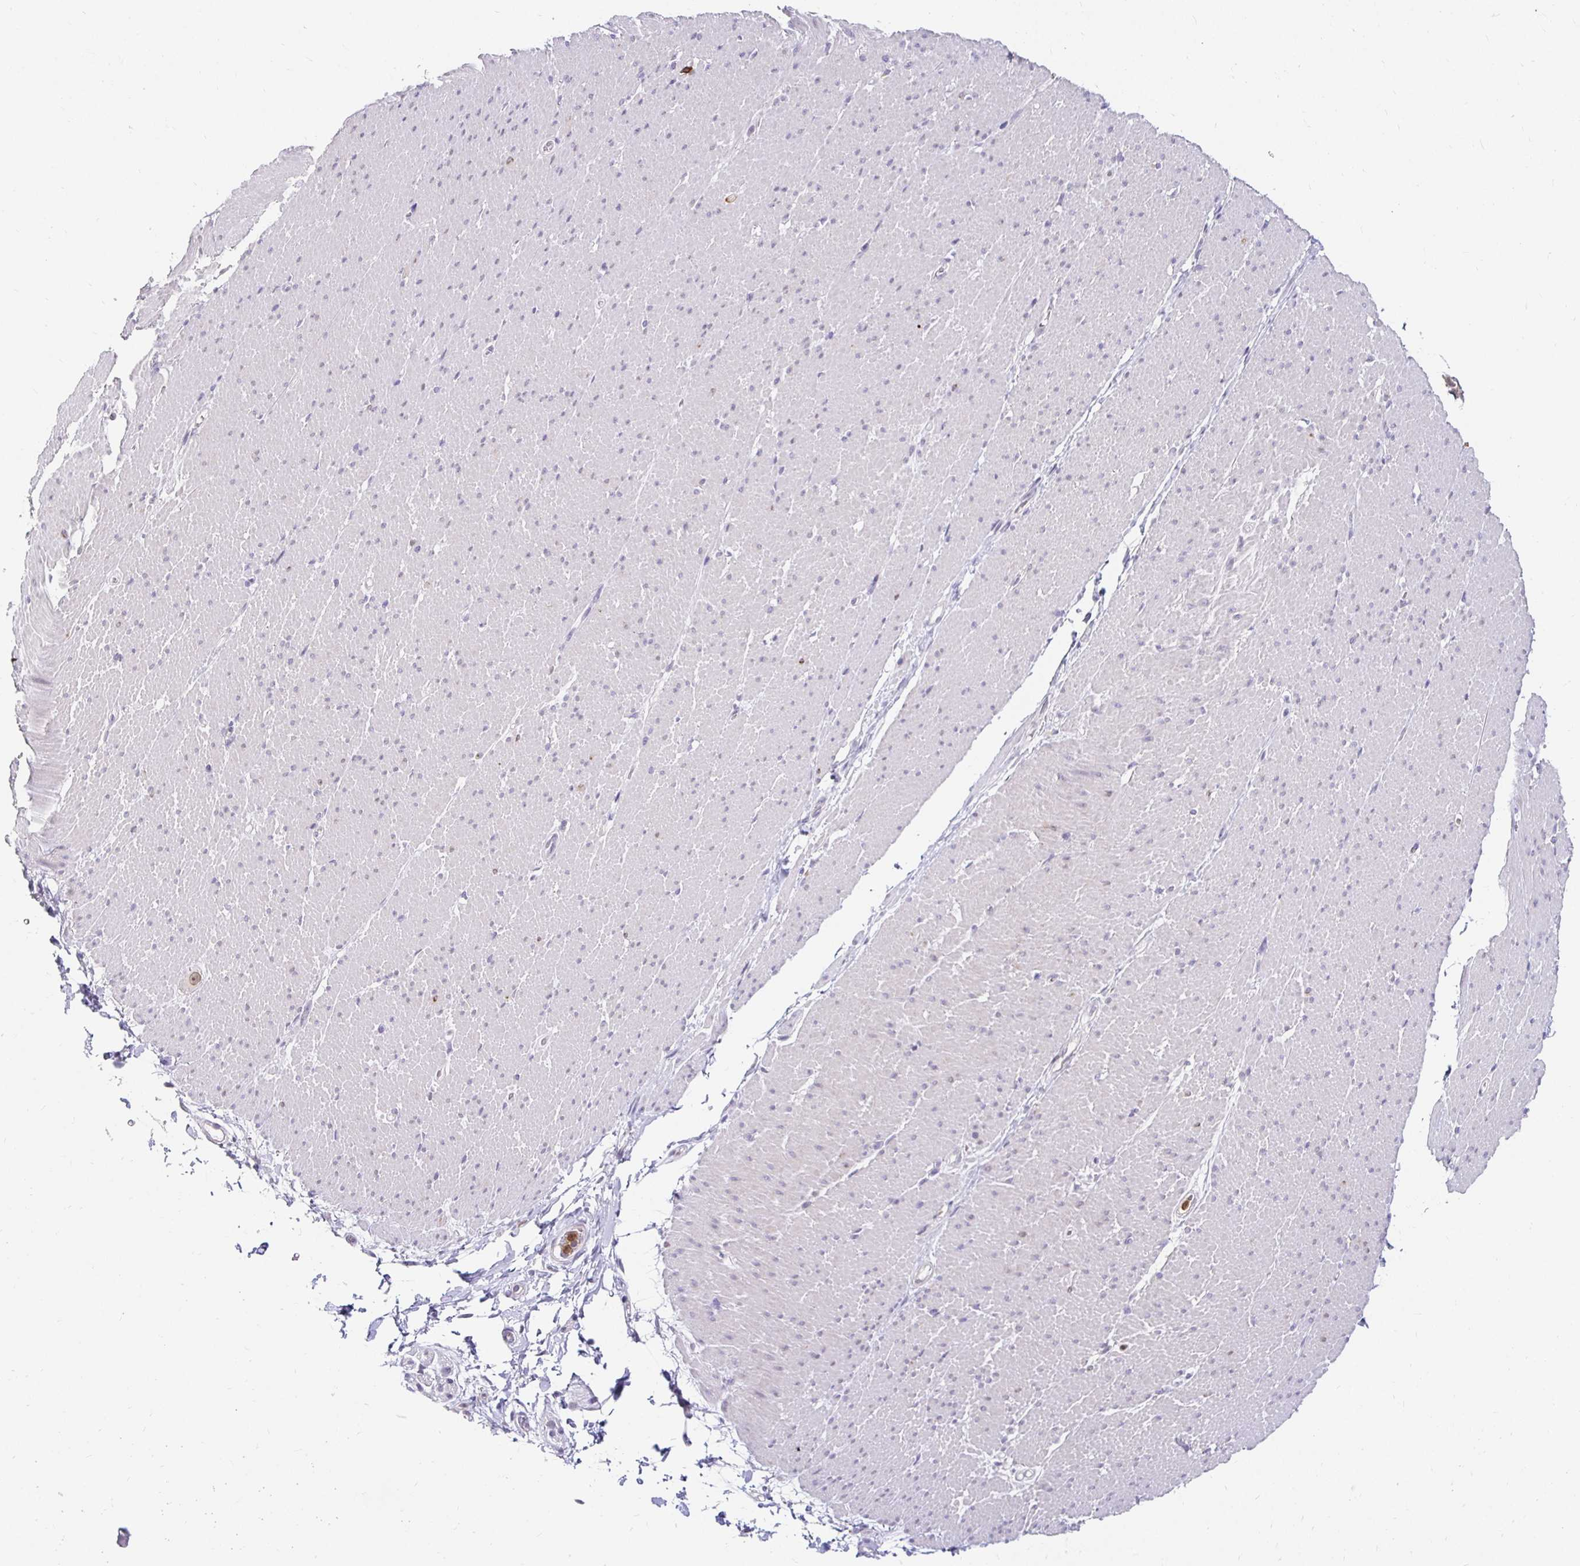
{"staining": {"intensity": "negative", "quantity": "none", "location": "none"}, "tissue": "smooth muscle", "cell_type": "Smooth muscle cells", "image_type": "normal", "snomed": [{"axis": "morphology", "description": "Normal tissue, NOS"}, {"axis": "topography", "description": "Smooth muscle"}, {"axis": "topography", "description": "Rectum"}], "caption": "High magnification brightfield microscopy of normal smooth muscle stained with DAB (brown) and counterstained with hematoxylin (blue): smooth muscle cells show no significant positivity. (DAB (3,3'-diaminobenzidine) immunohistochemistry with hematoxylin counter stain).", "gene": "PADI2", "patient": {"sex": "male", "age": 53}}